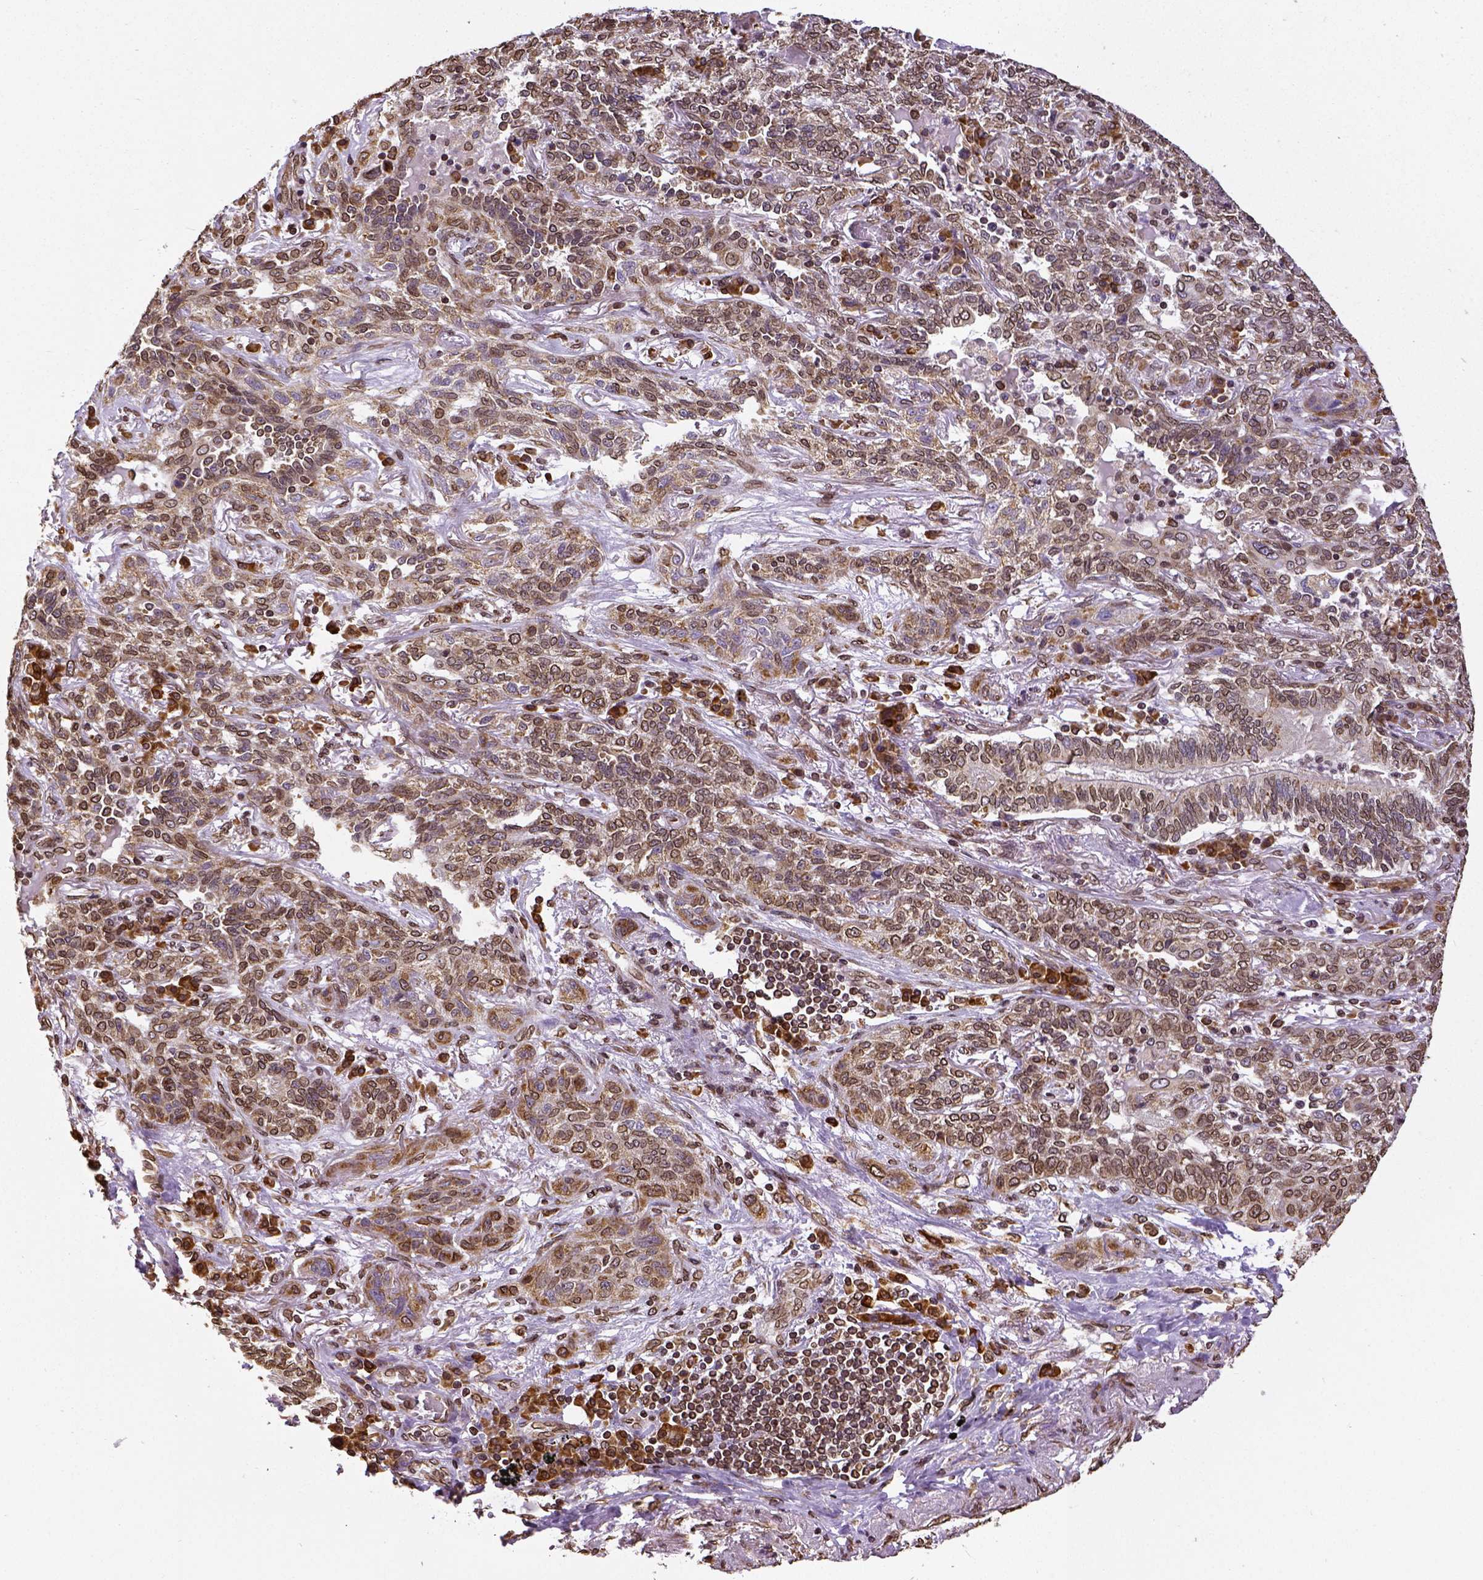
{"staining": {"intensity": "moderate", "quantity": ">75%", "location": "cytoplasmic/membranous,nuclear"}, "tissue": "lung cancer", "cell_type": "Tumor cells", "image_type": "cancer", "snomed": [{"axis": "morphology", "description": "Squamous cell carcinoma, NOS"}, {"axis": "topography", "description": "Lung"}], "caption": "Lung cancer stained with DAB immunohistochemistry (IHC) reveals medium levels of moderate cytoplasmic/membranous and nuclear expression in about >75% of tumor cells.", "gene": "MTDH", "patient": {"sex": "female", "age": 70}}